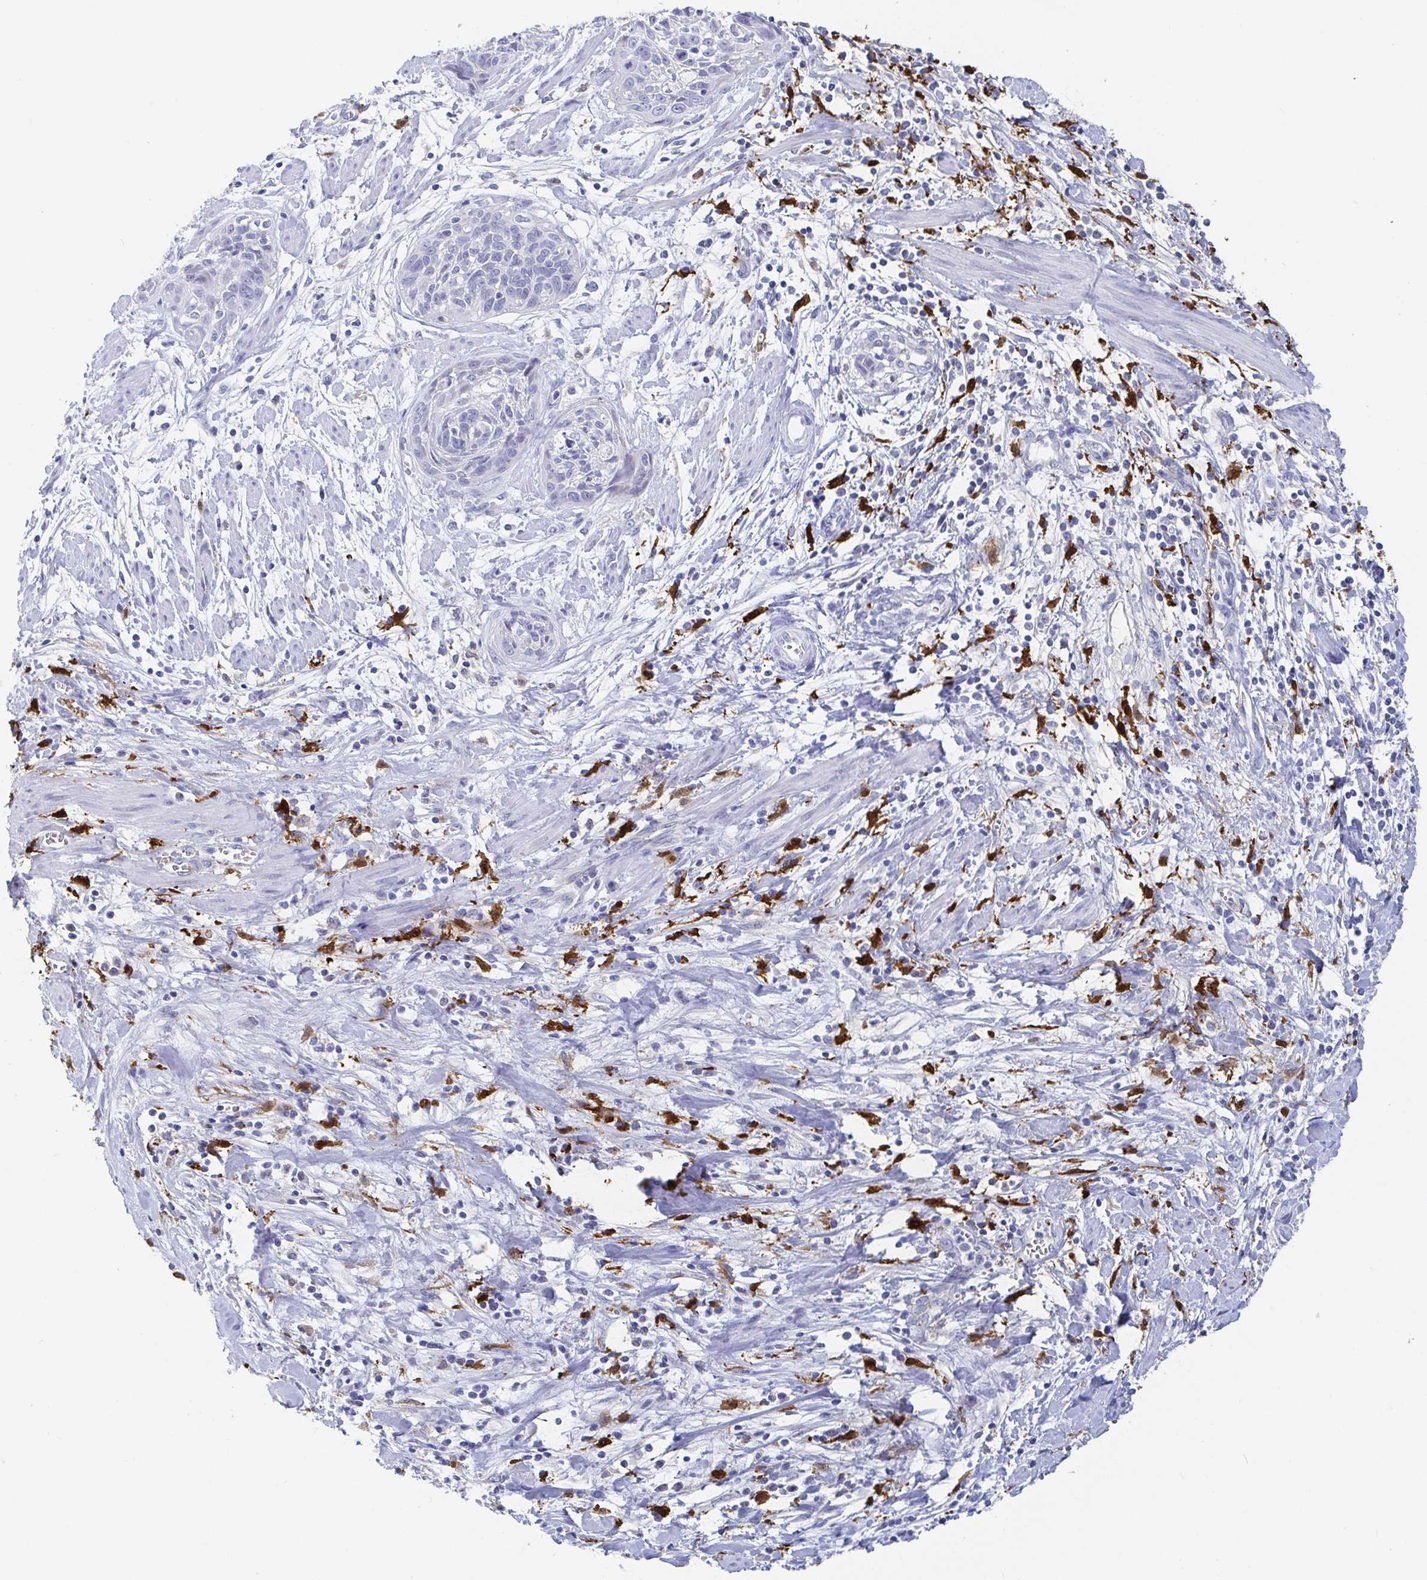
{"staining": {"intensity": "negative", "quantity": "none", "location": "none"}, "tissue": "cervical cancer", "cell_type": "Tumor cells", "image_type": "cancer", "snomed": [{"axis": "morphology", "description": "Squamous cell carcinoma, NOS"}, {"axis": "topography", "description": "Cervix"}], "caption": "Photomicrograph shows no protein expression in tumor cells of cervical cancer tissue. (DAB immunohistochemistry (IHC) visualized using brightfield microscopy, high magnification).", "gene": "OR2A4", "patient": {"sex": "female", "age": 55}}